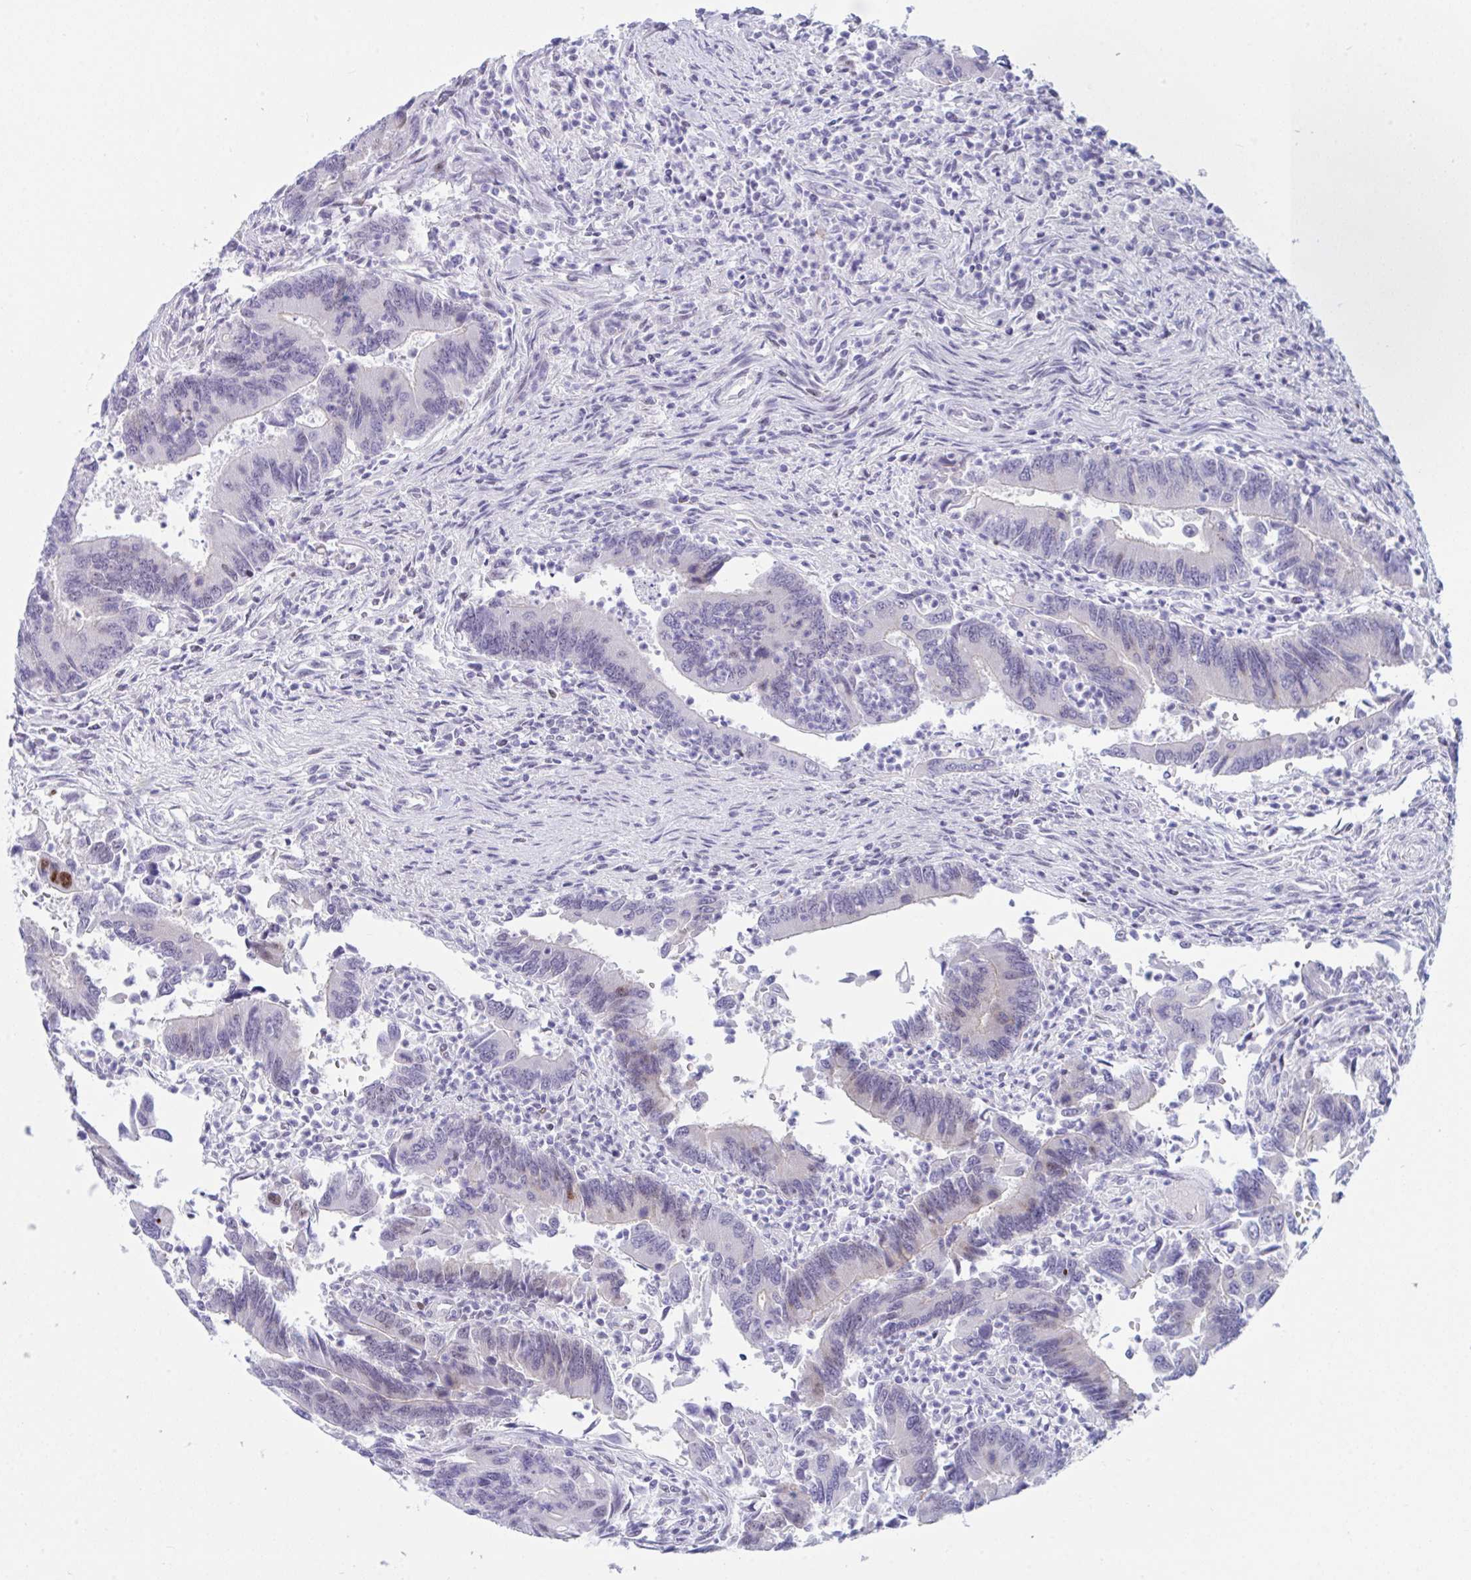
{"staining": {"intensity": "negative", "quantity": "none", "location": "none"}, "tissue": "colorectal cancer", "cell_type": "Tumor cells", "image_type": "cancer", "snomed": [{"axis": "morphology", "description": "Adenocarcinoma, NOS"}, {"axis": "topography", "description": "Colon"}], "caption": "Tumor cells show no significant protein staining in colorectal adenocarcinoma.", "gene": "IKZF2", "patient": {"sex": "female", "age": 67}}